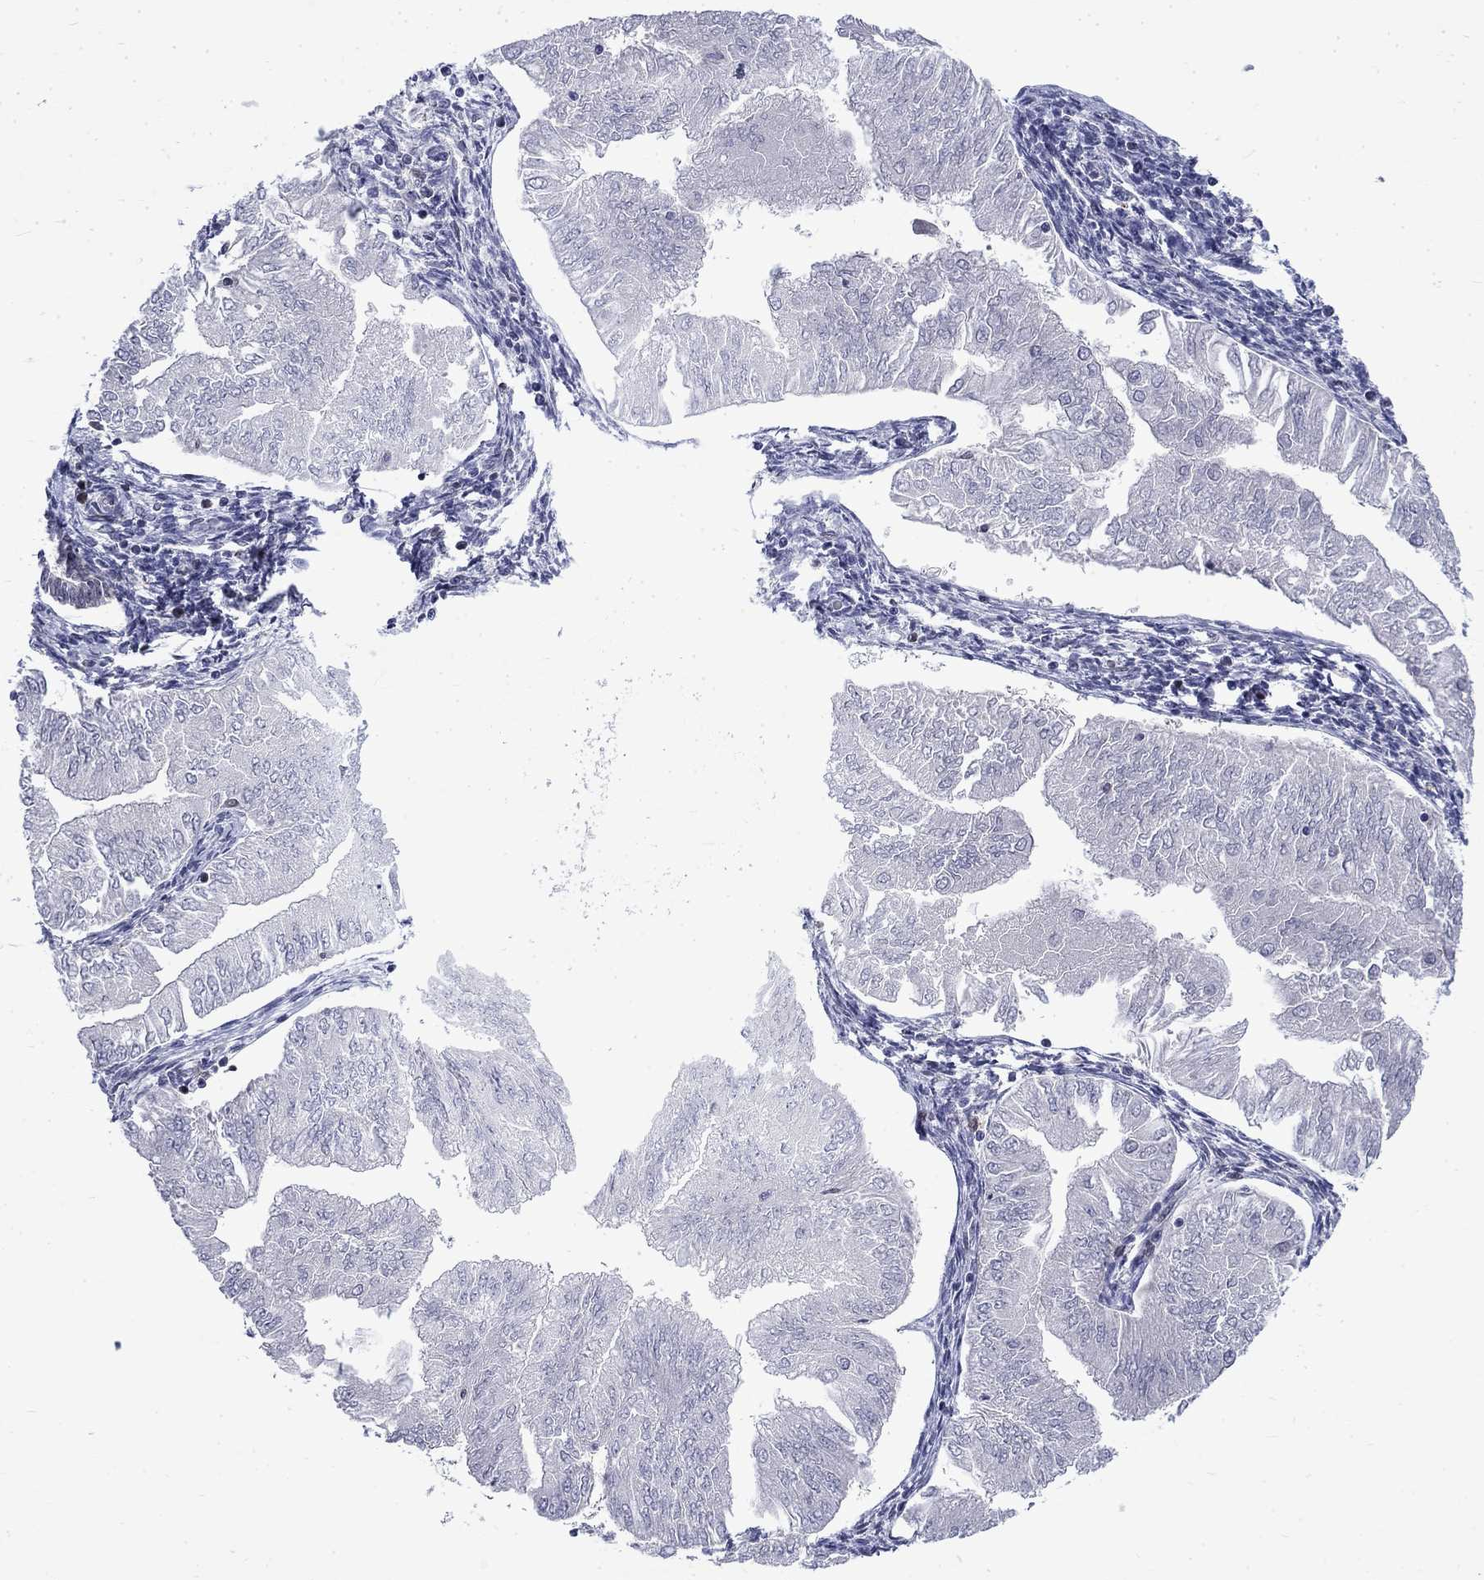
{"staining": {"intensity": "negative", "quantity": "none", "location": "none"}, "tissue": "endometrial cancer", "cell_type": "Tumor cells", "image_type": "cancer", "snomed": [{"axis": "morphology", "description": "Adenocarcinoma, NOS"}, {"axis": "topography", "description": "Endometrium"}], "caption": "Tumor cells are negative for protein expression in human endometrial cancer (adenocarcinoma). (Immunohistochemistry (ihc), brightfield microscopy, high magnification).", "gene": "SLA", "patient": {"sex": "female", "age": 53}}